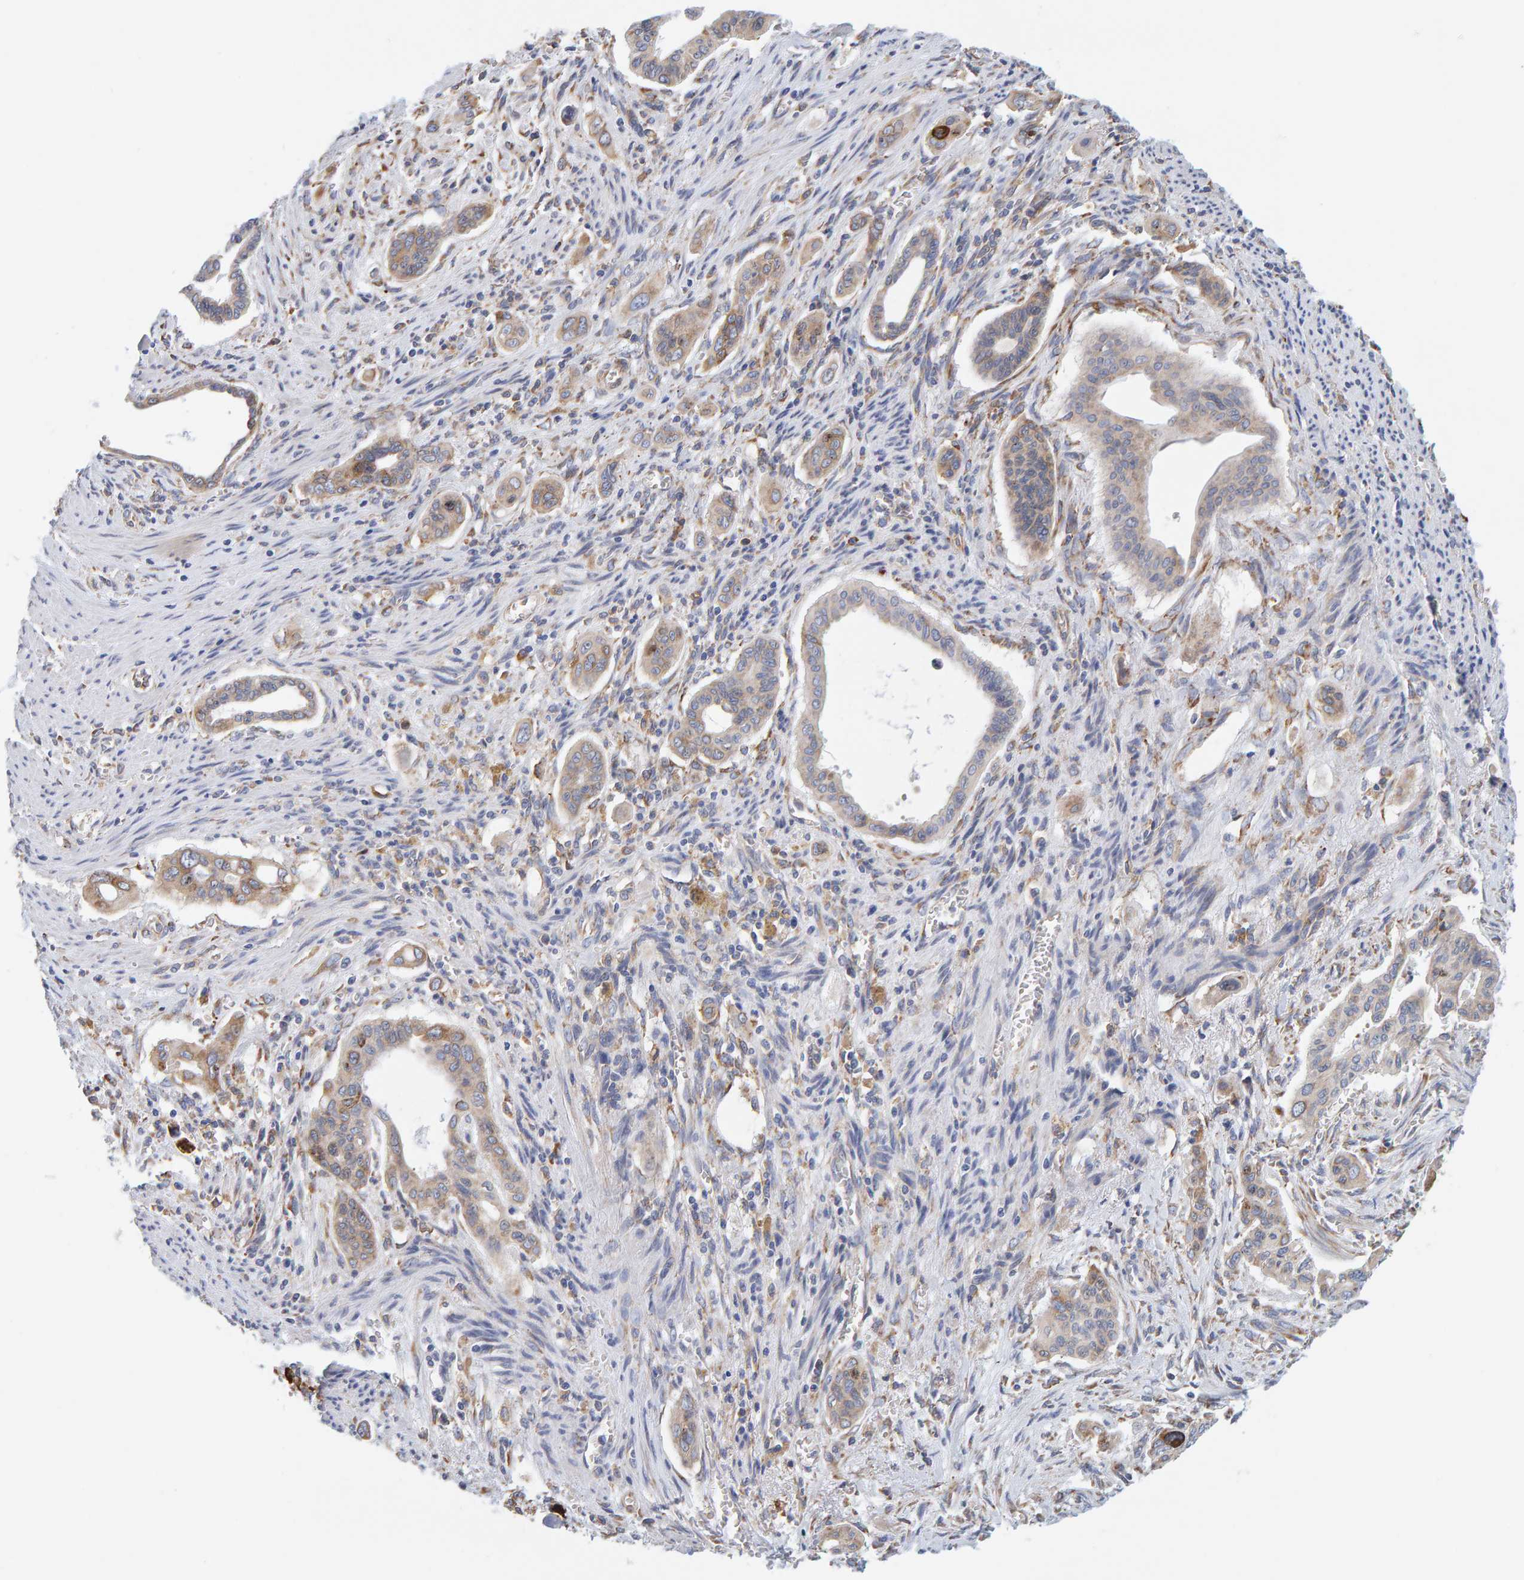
{"staining": {"intensity": "moderate", "quantity": ">75%", "location": "cytoplasmic/membranous"}, "tissue": "pancreatic cancer", "cell_type": "Tumor cells", "image_type": "cancer", "snomed": [{"axis": "morphology", "description": "Adenocarcinoma, NOS"}, {"axis": "topography", "description": "Pancreas"}], "caption": "Pancreatic cancer stained with immunohistochemistry (IHC) displays moderate cytoplasmic/membranous positivity in approximately >75% of tumor cells.", "gene": "SGPL1", "patient": {"sex": "male", "age": 77}}